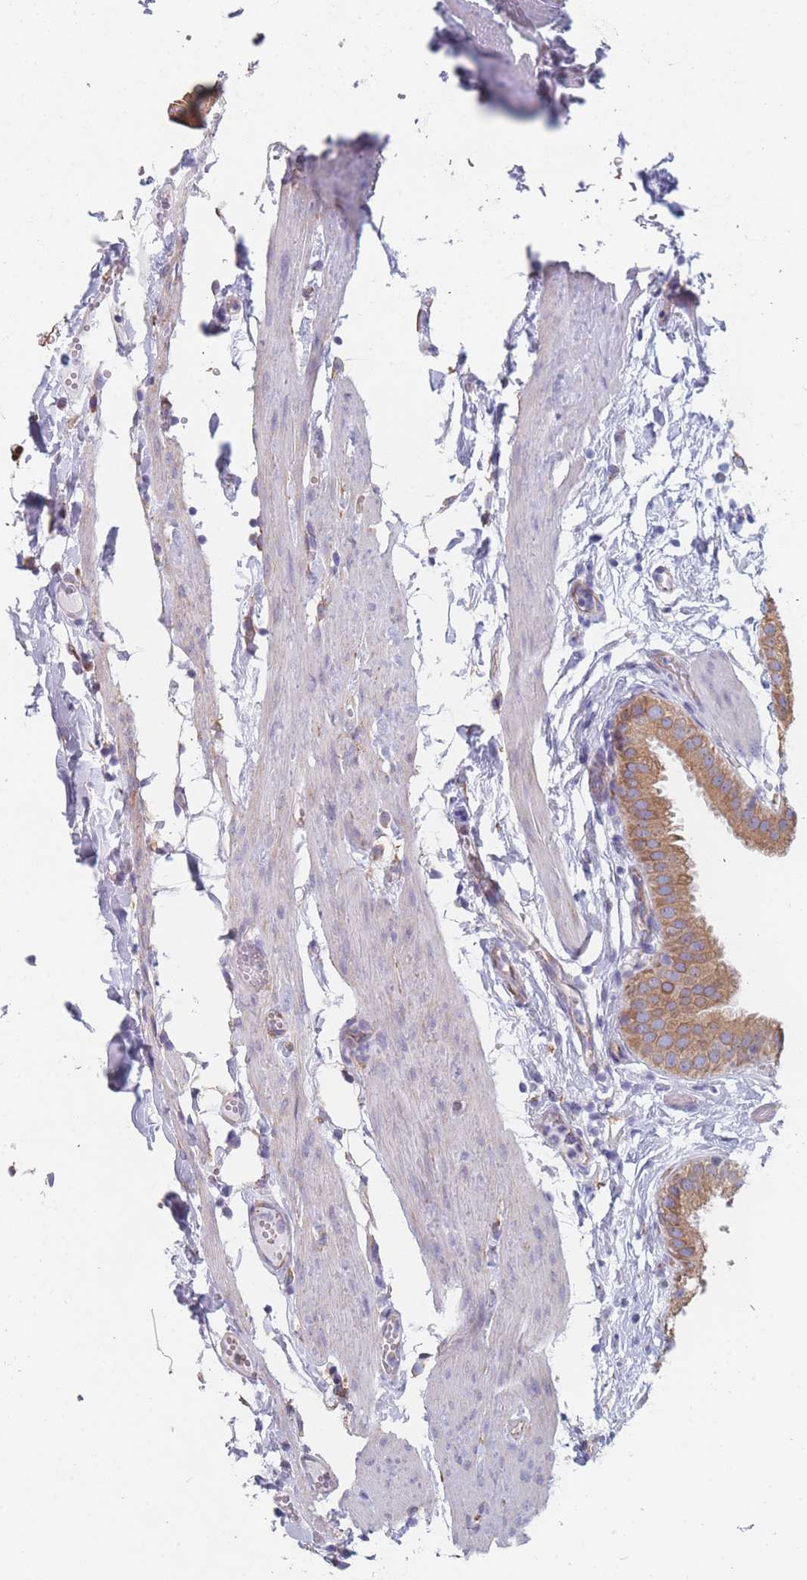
{"staining": {"intensity": "moderate", "quantity": ">75%", "location": "cytoplasmic/membranous"}, "tissue": "gallbladder", "cell_type": "Glandular cells", "image_type": "normal", "snomed": [{"axis": "morphology", "description": "Normal tissue, NOS"}, {"axis": "topography", "description": "Gallbladder"}], "caption": "DAB immunohistochemical staining of unremarkable human gallbladder reveals moderate cytoplasmic/membranous protein positivity in approximately >75% of glandular cells. (DAB = brown stain, brightfield microscopy at high magnification).", "gene": "OR7C2", "patient": {"sex": "female", "age": 61}}